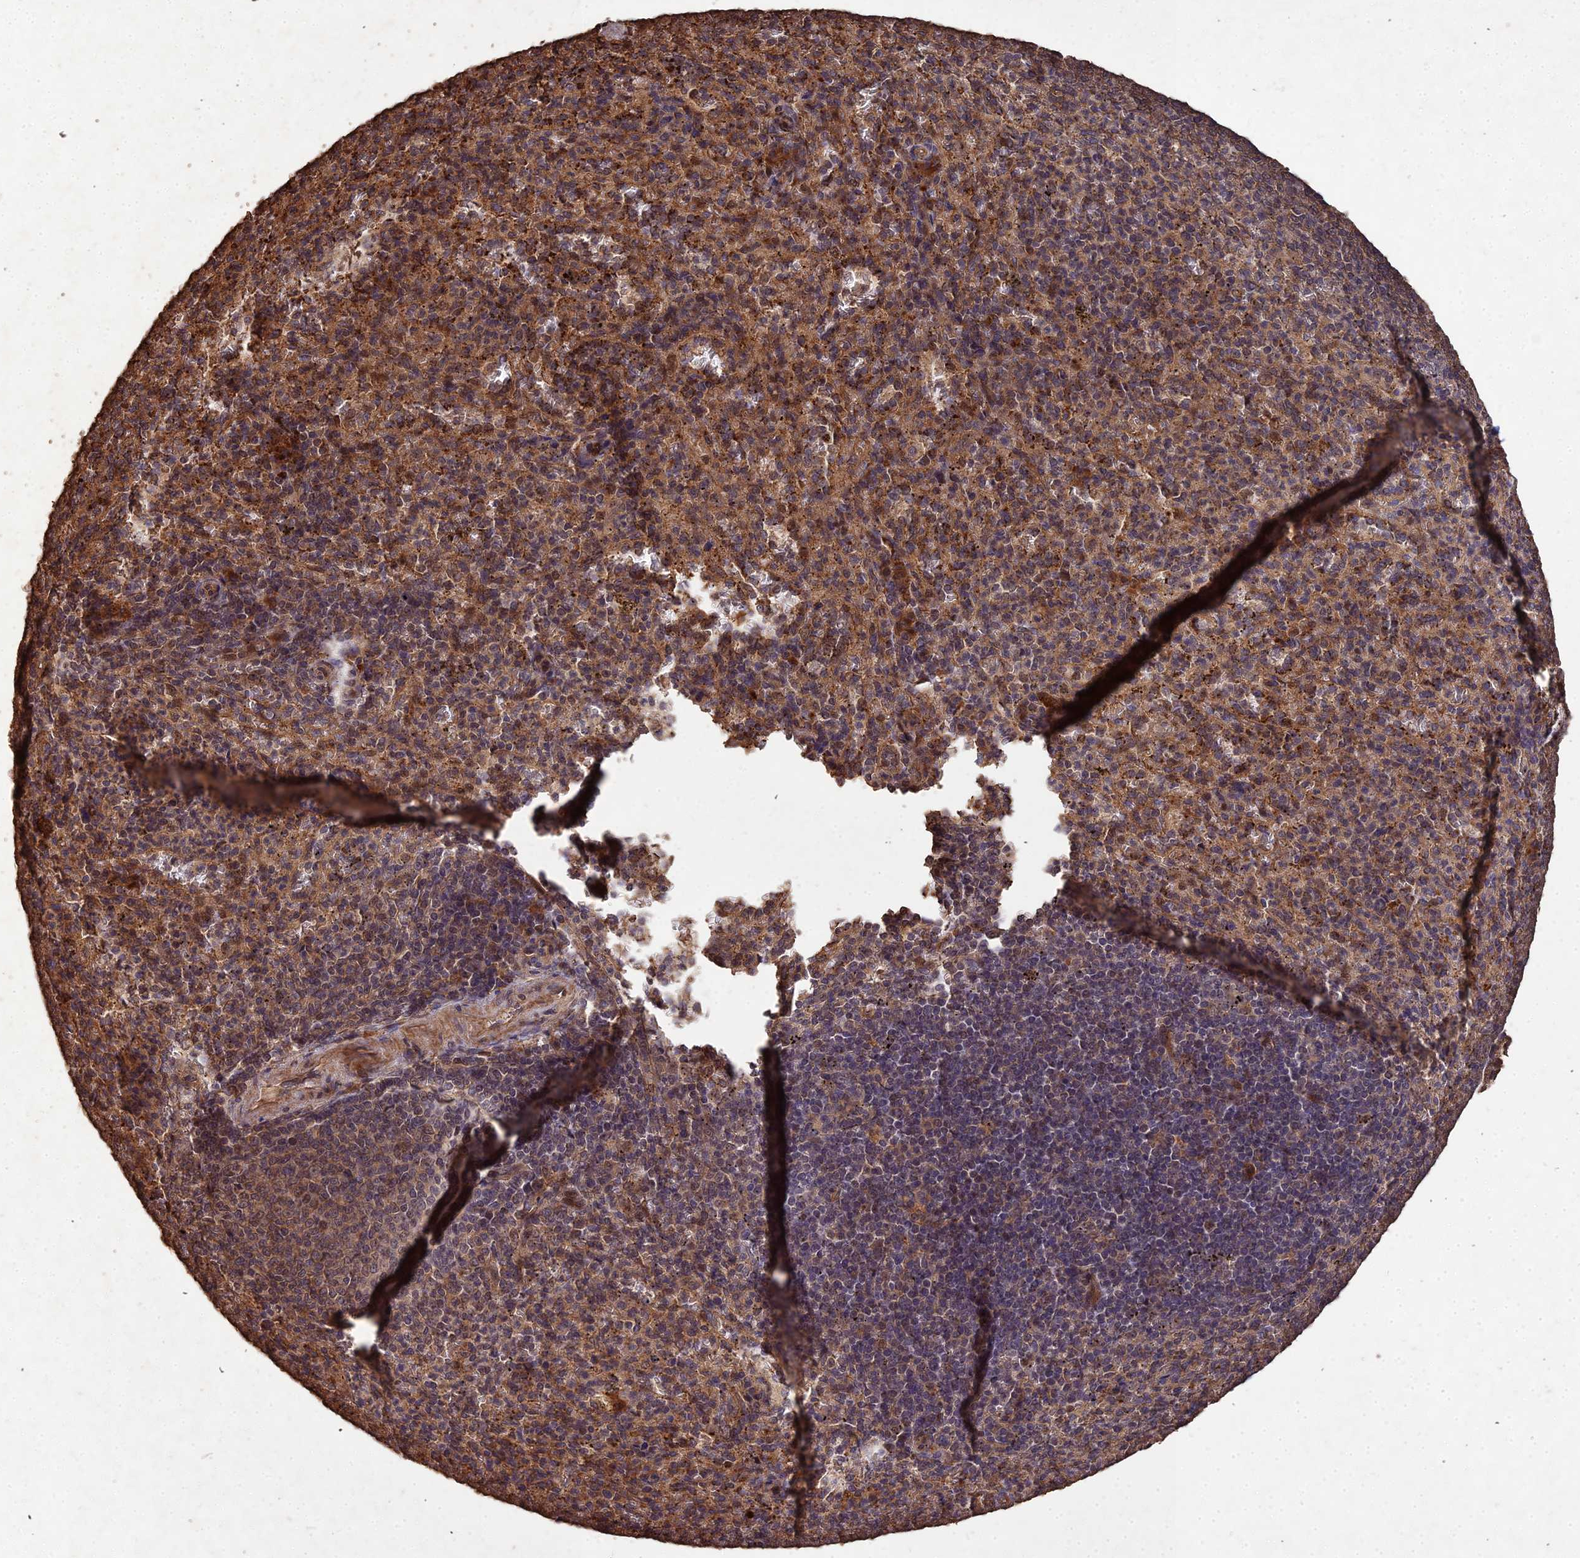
{"staining": {"intensity": "moderate", "quantity": "25%-75%", "location": "cytoplasmic/membranous"}, "tissue": "spleen", "cell_type": "Cells in red pulp", "image_type": "normal", "snomed": [{"axis": "morphology", "description": "Normal tissue, NOS"}, {"axis": "topography", "description": "Spleen"}], "caption": "Normal spleen was stained to show a protein in brown. There is medium levels of moderate cytoplasmic/membranous staining in about 25%-75% of cells in red pulp. The protein of interest is stained brown, and the nuclei are stained in blue (DAB IHC with brightfield microscopy, high magnification).", "gene": "SYMPK", "patient": {"sex": "female", "age": 21}}